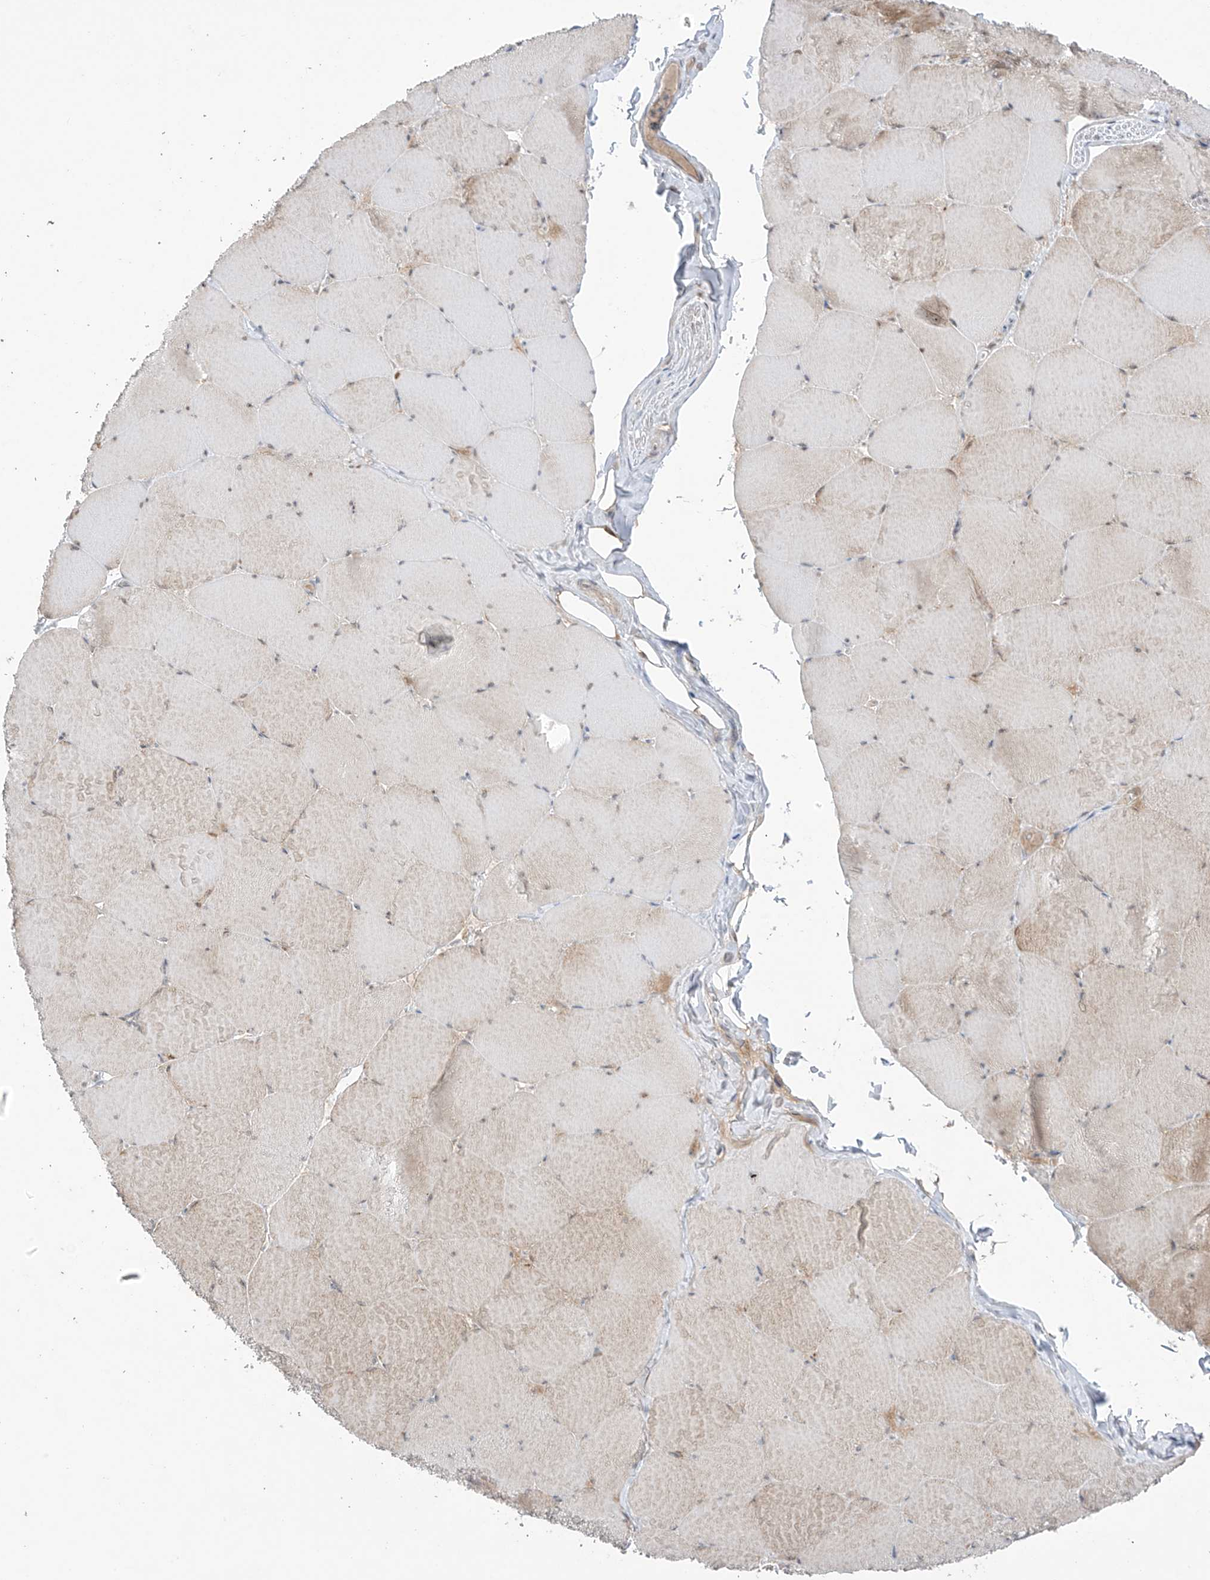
{"staining": {"intensity": "weak", "quantity": "25%-75%", "location": "cytoplasmic/membranous"}, "tissue": "skeletal muscle", "cell_type": "Myocytes", "image_type": "normal", "snomed": [{"axis": "morphology", "description": "Normal tissue, NOS"}, {"axis": "topography", "description": "Skeletal muscle"}, {"axis": "topography", "description": "Head-Neck"}], "caption": "Protein staining by immunohistochemistry (IHC) reveals weak cytoplasmic/membranous positivity in about 25%-75% of myocytes in unremarkable skeletal muscle.", "gene": "OGT", "patient": {"sex": "male", "age": 66}}